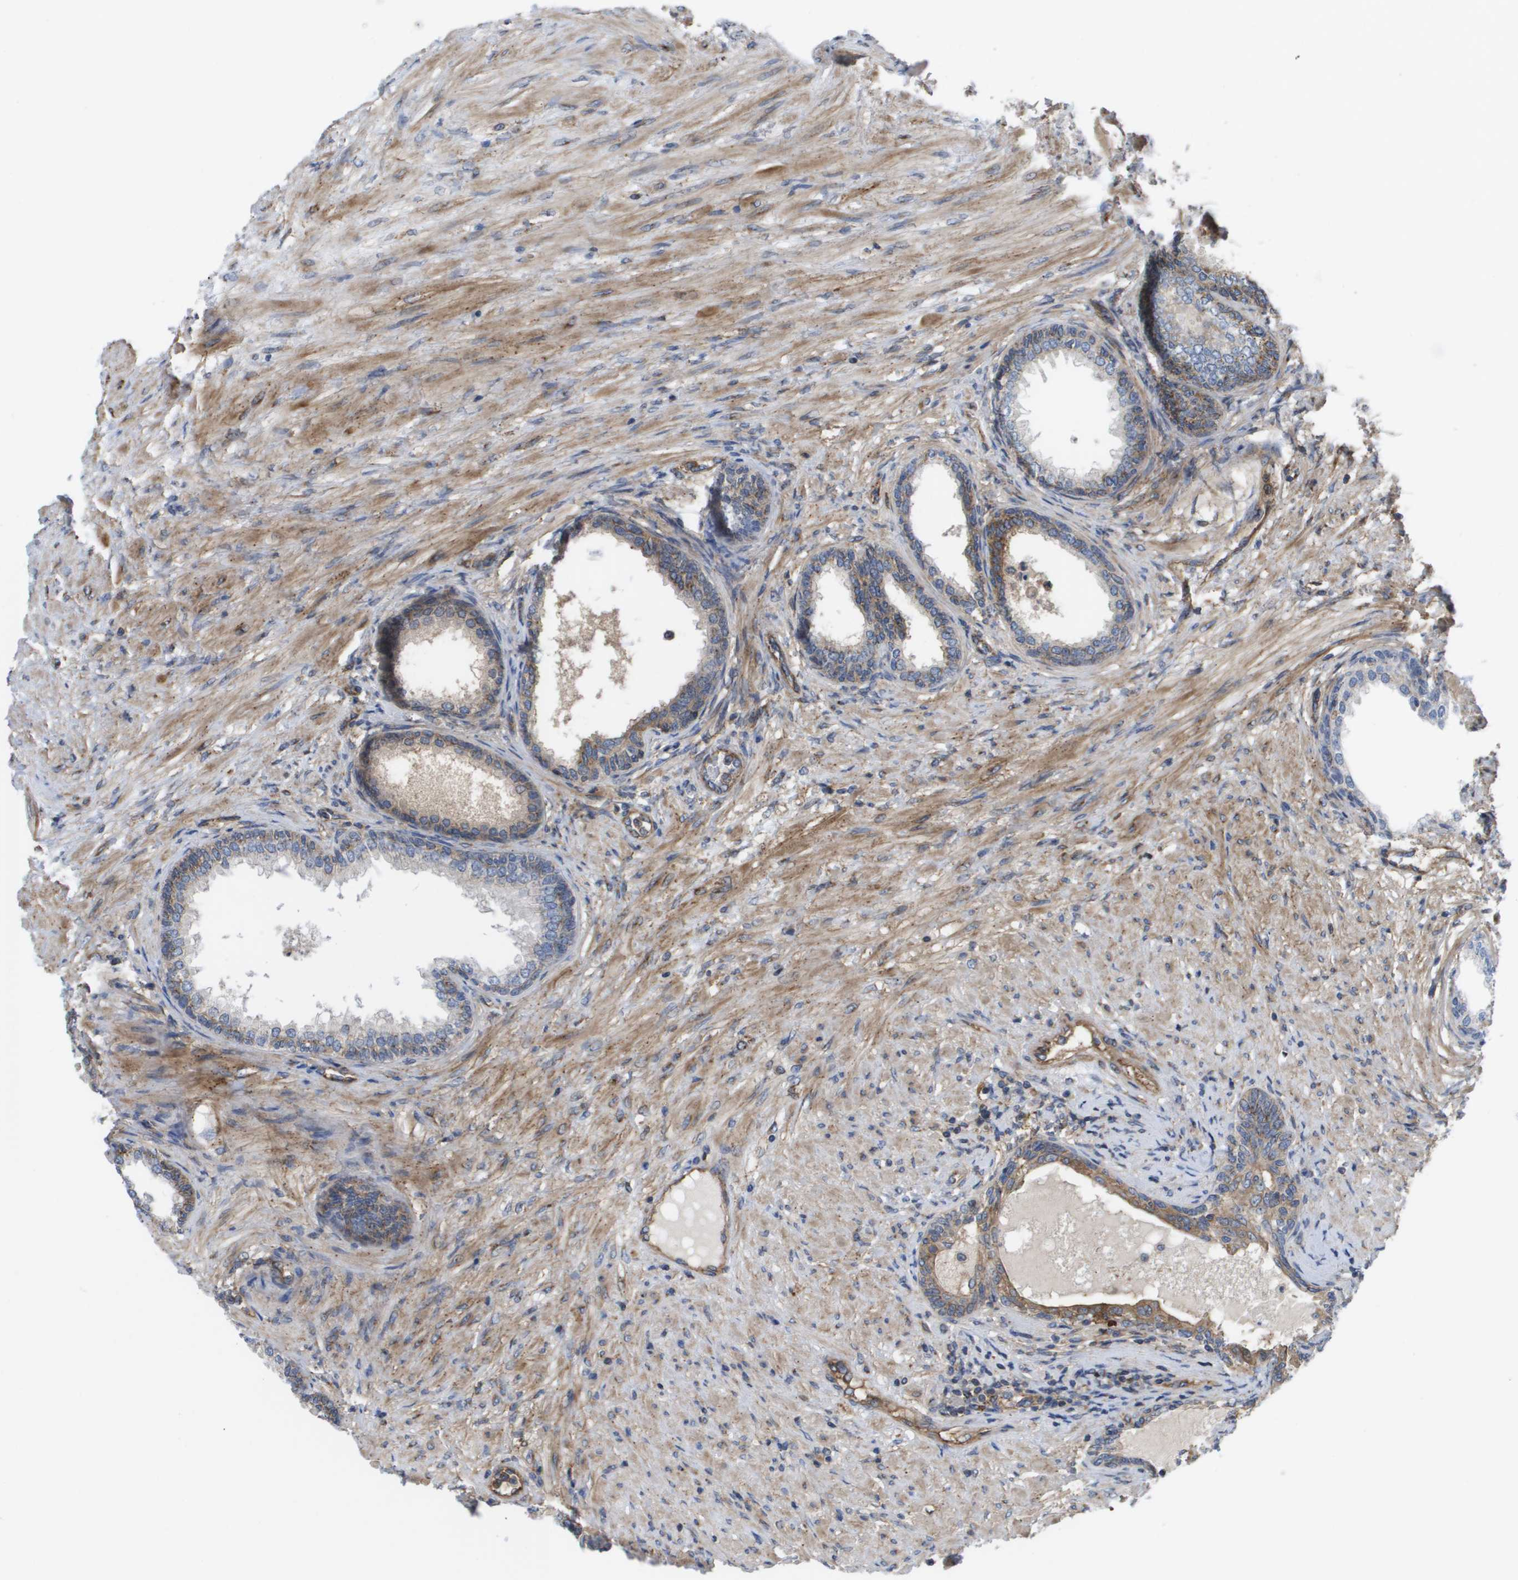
{"staining": {"intensity": "moderate", "quantity": ">75%", "location": "cytoplasmic/membranous"}, "tissue": "prostate", "cell_type": "Glandular cells", "image_type": "normal", "snomed": [{"axis": "morphology", "description": "Normal tissue, NOS"}, {"axis": "topography", "description": "Prostate"}], "caption": "IHC photomicrograph of unremarkable prostate stained for a protein (brown), which displays medium levels of moderate cytoplasmic/membranous expression in approximately >75% of glandular cells.", "gene": "BST2", "patient": {"sex": "male", "age": 76}}